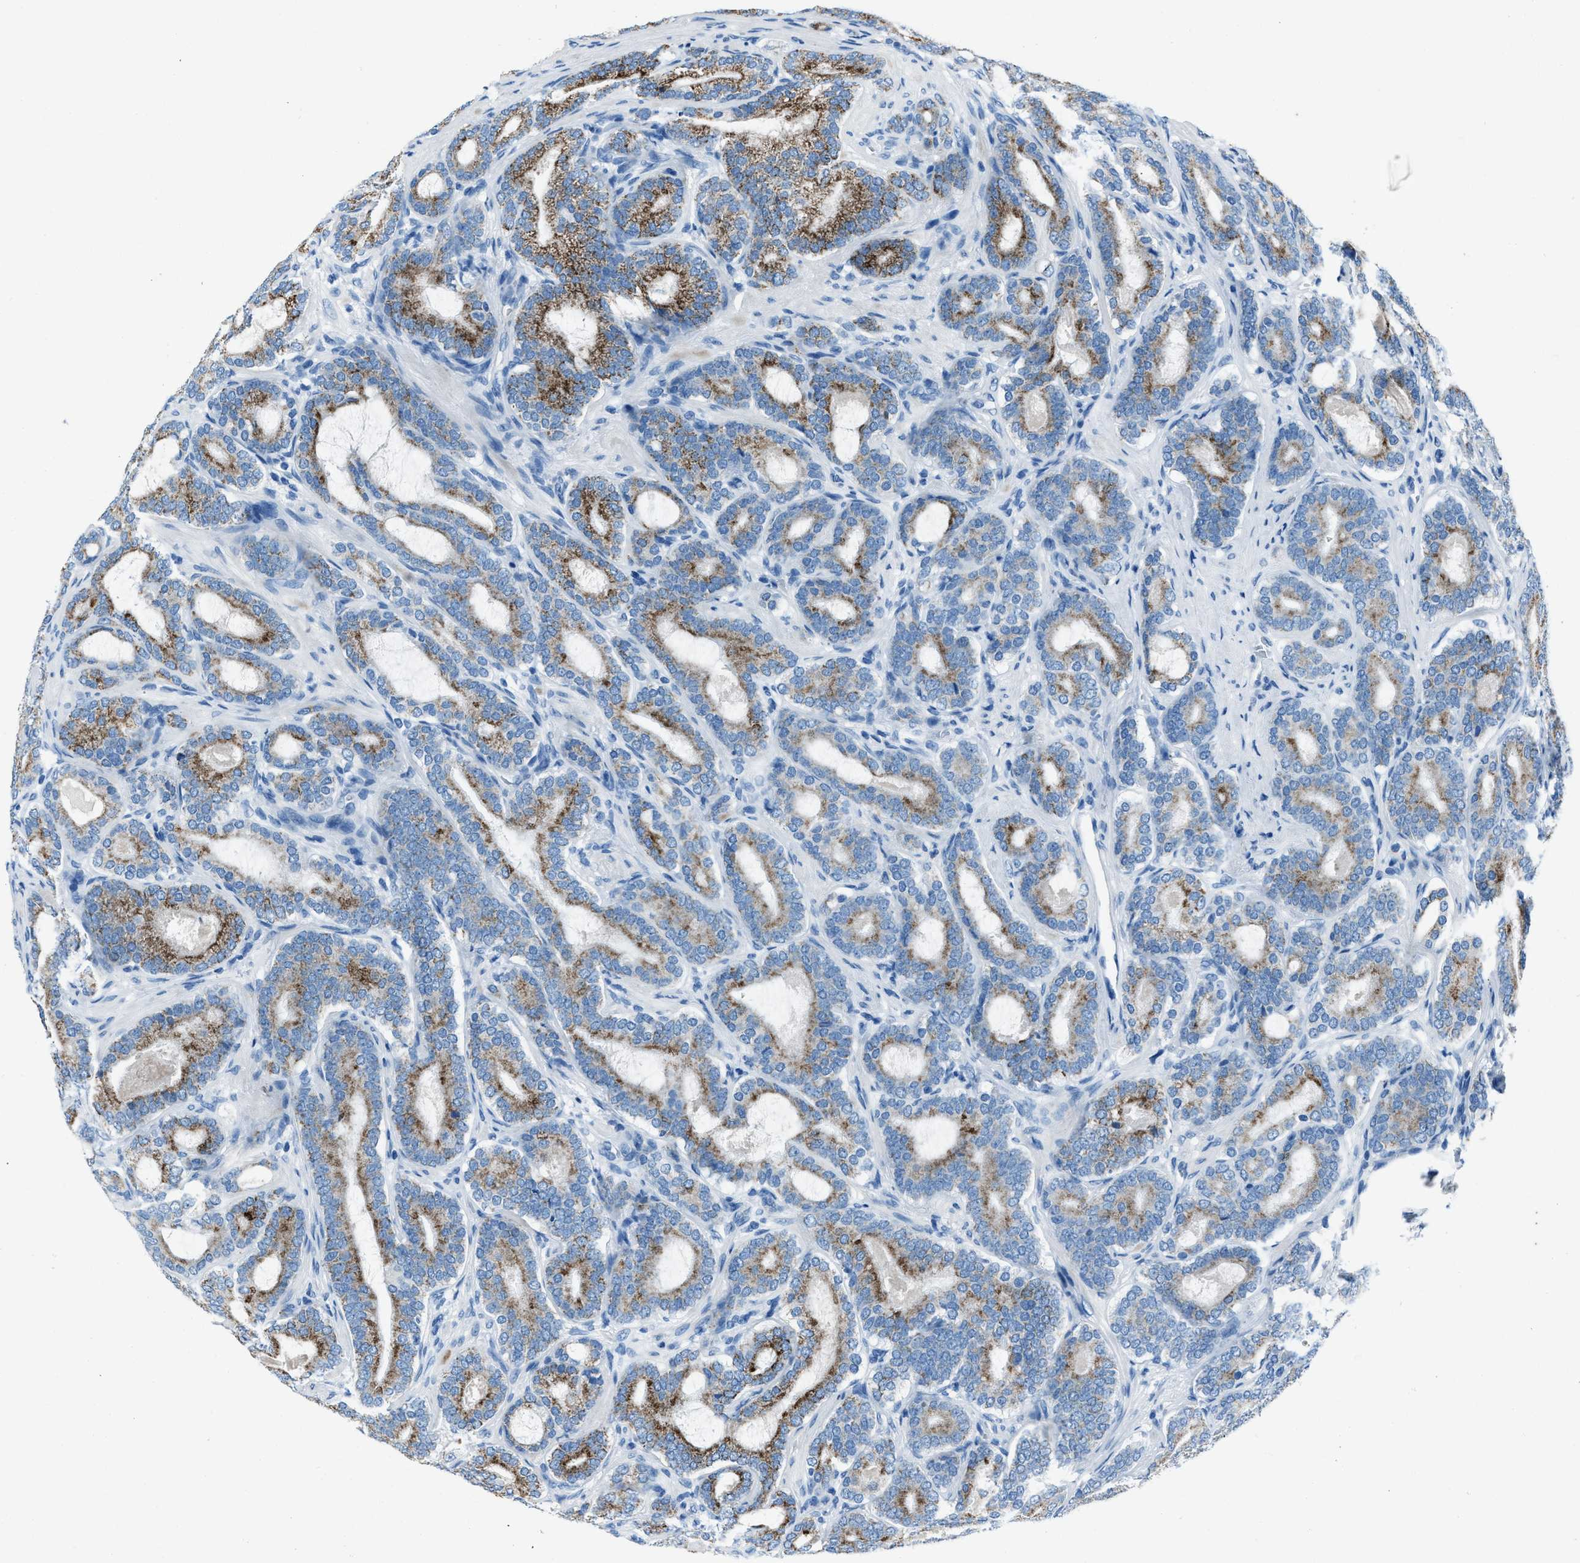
{"staining": {"intensity": "strong", "quantity": ">75%", "location": "cytoplasmic/membranous"}, "tissue": "prostate cancer", "cell_type": "Tumor cells", "image_type": "cancer", "snomed": [{"axis": "morphology", "description": "Adenocarcinoma, High grade"}, {"axis": "topography", "description": "Prostate"}], "caption": "Strong cytoplasmic/membranous staining is seen in about >75% of tumor cells in prostate high-grade adenocarcinoma.", "gene": "AMACR", "patient": {"sex": "male", "age": 60}}